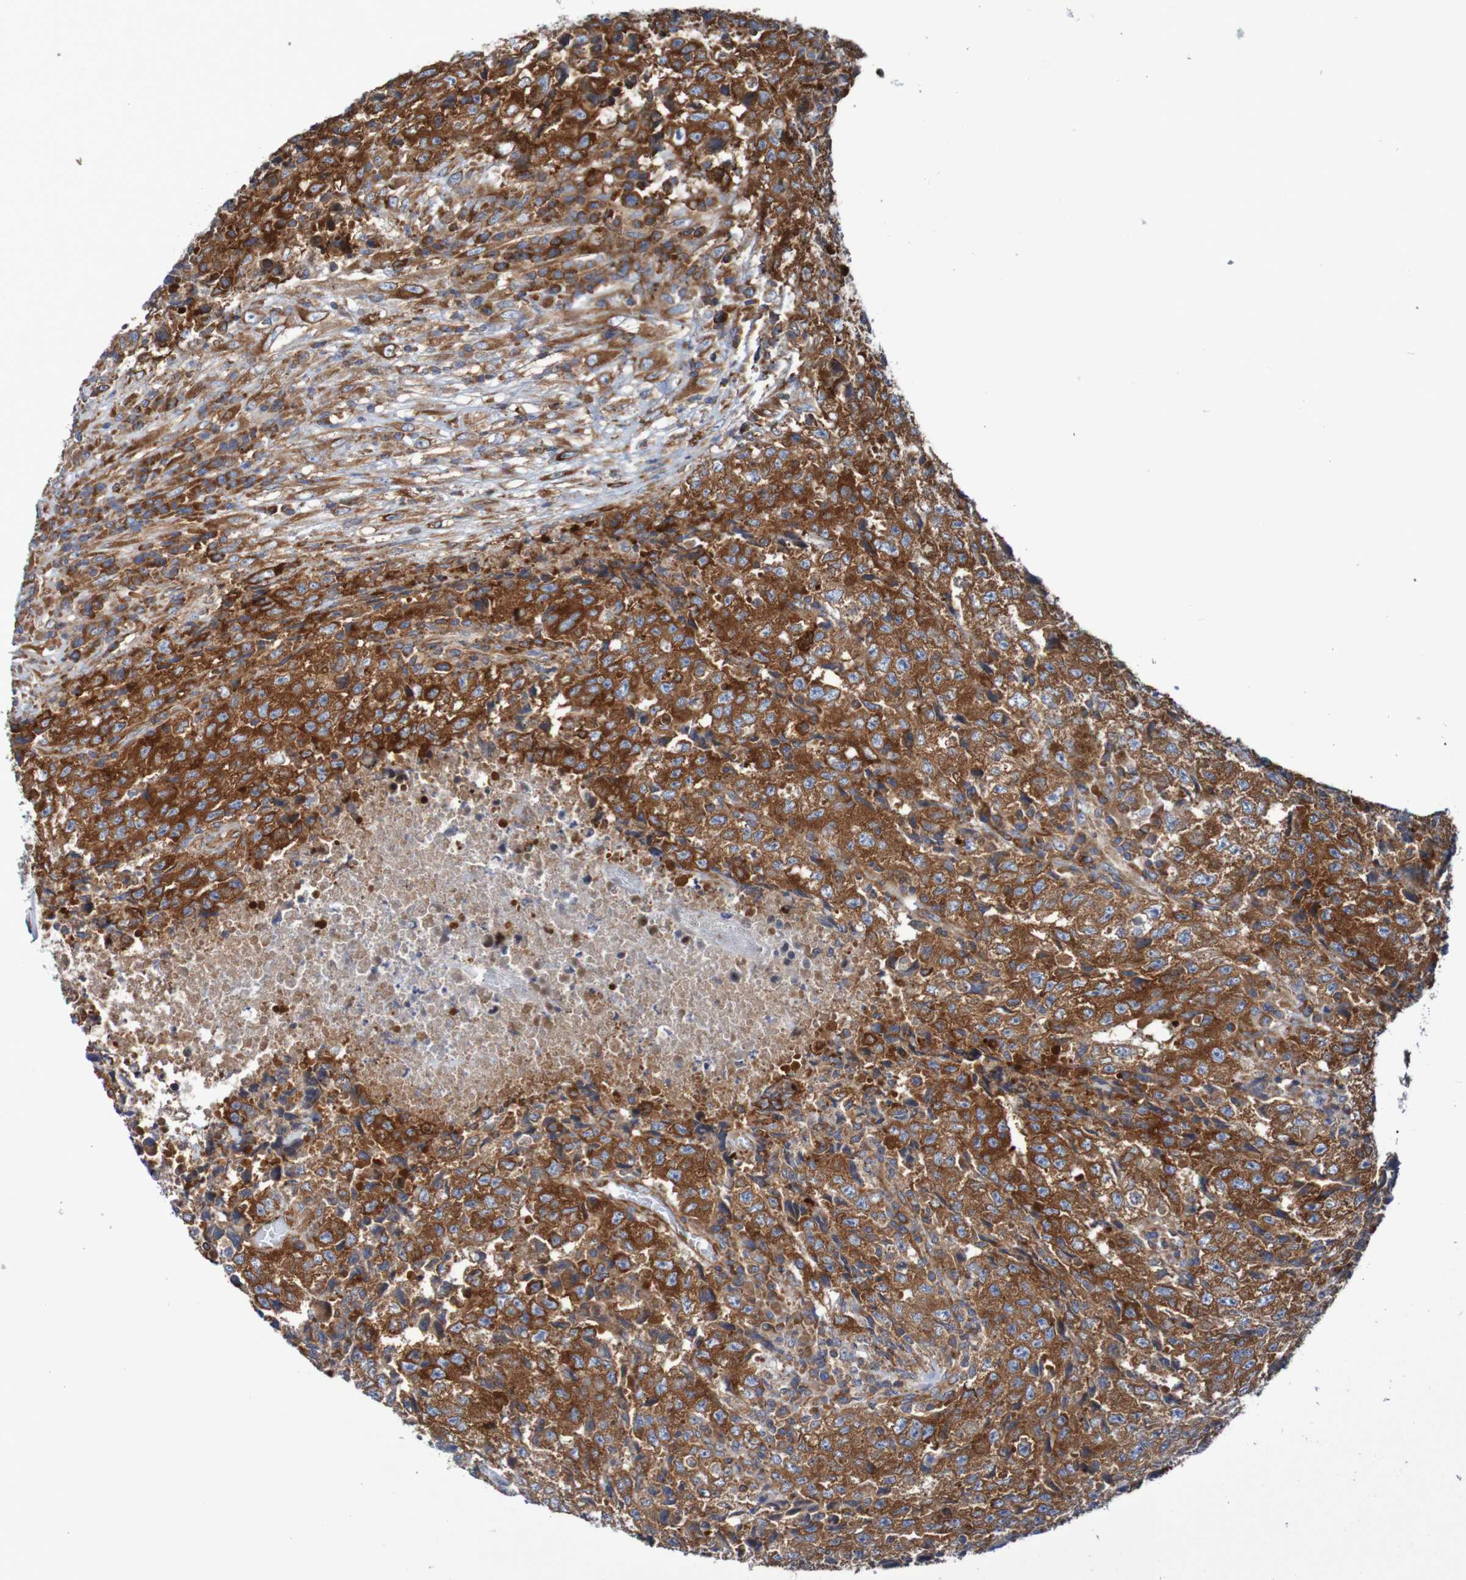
{"staining": {"intensity": "strong", "quantity": ">75%", "location": "cytoplasmic/membranous"}, "tissue": "testis cancer", "cell_type": "Tumor cells", "image_type": "cancer", "snomed": [{"axis": "morphology", "description": "Necrosis, NOS"}, {"axis": "morphology", "description": "Carcinoma, Embryonal, NOS"}, {"axis": "topography", "description": "Testis"}], "caption": "High-magnification brightfield microscopy of testis cancer (embryonal carcinoma) stained with DAB (brown) and counterstained with hematoxylin (blue). tumor cells exhibit strong cytoplasmic/membranous staining is appreciated in about>75% of cells.", "gene": "FXR2", "patient": {"sex": "male", "age": 19}}